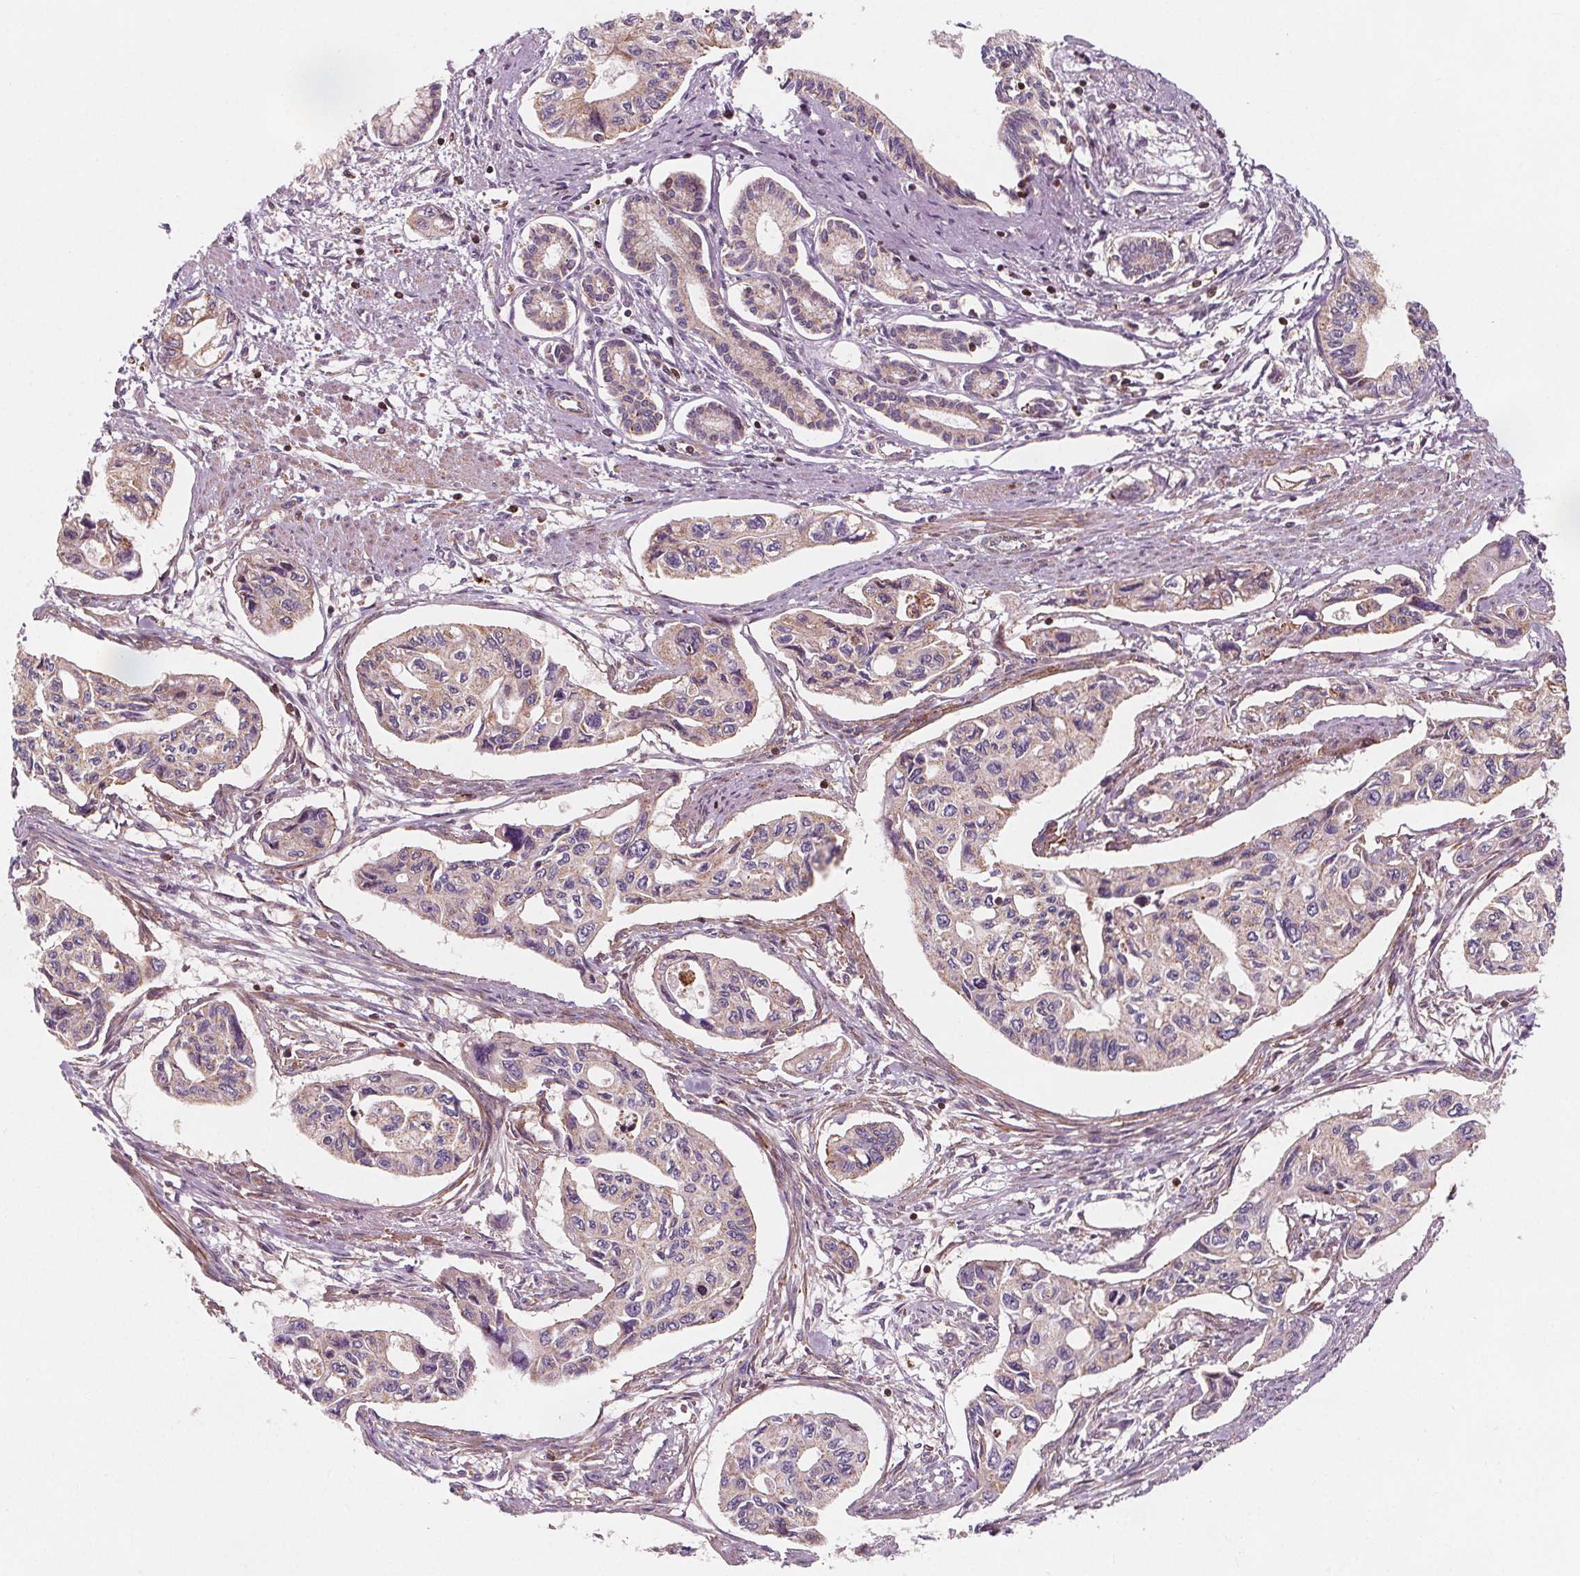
{"staining": {"intensity": "weak", "quantity": "<25%", "location": "cytoplasmic/membranous"}, "tissue": "pancreatic cancer", "cell_type": "Tumor cells", "image_type": "cancer", "snomed": [{"axis": "morphology", "description": "Adenocarcinoma, NOS"}, {"axis": "topography", "description": "Pancreas"}], "caption": "An image of human pancreatic adenocarcinoma is negative for staining in tumor cells.", "gene": "ADAM33", "patient": {"sex": "female", "age": 76}}